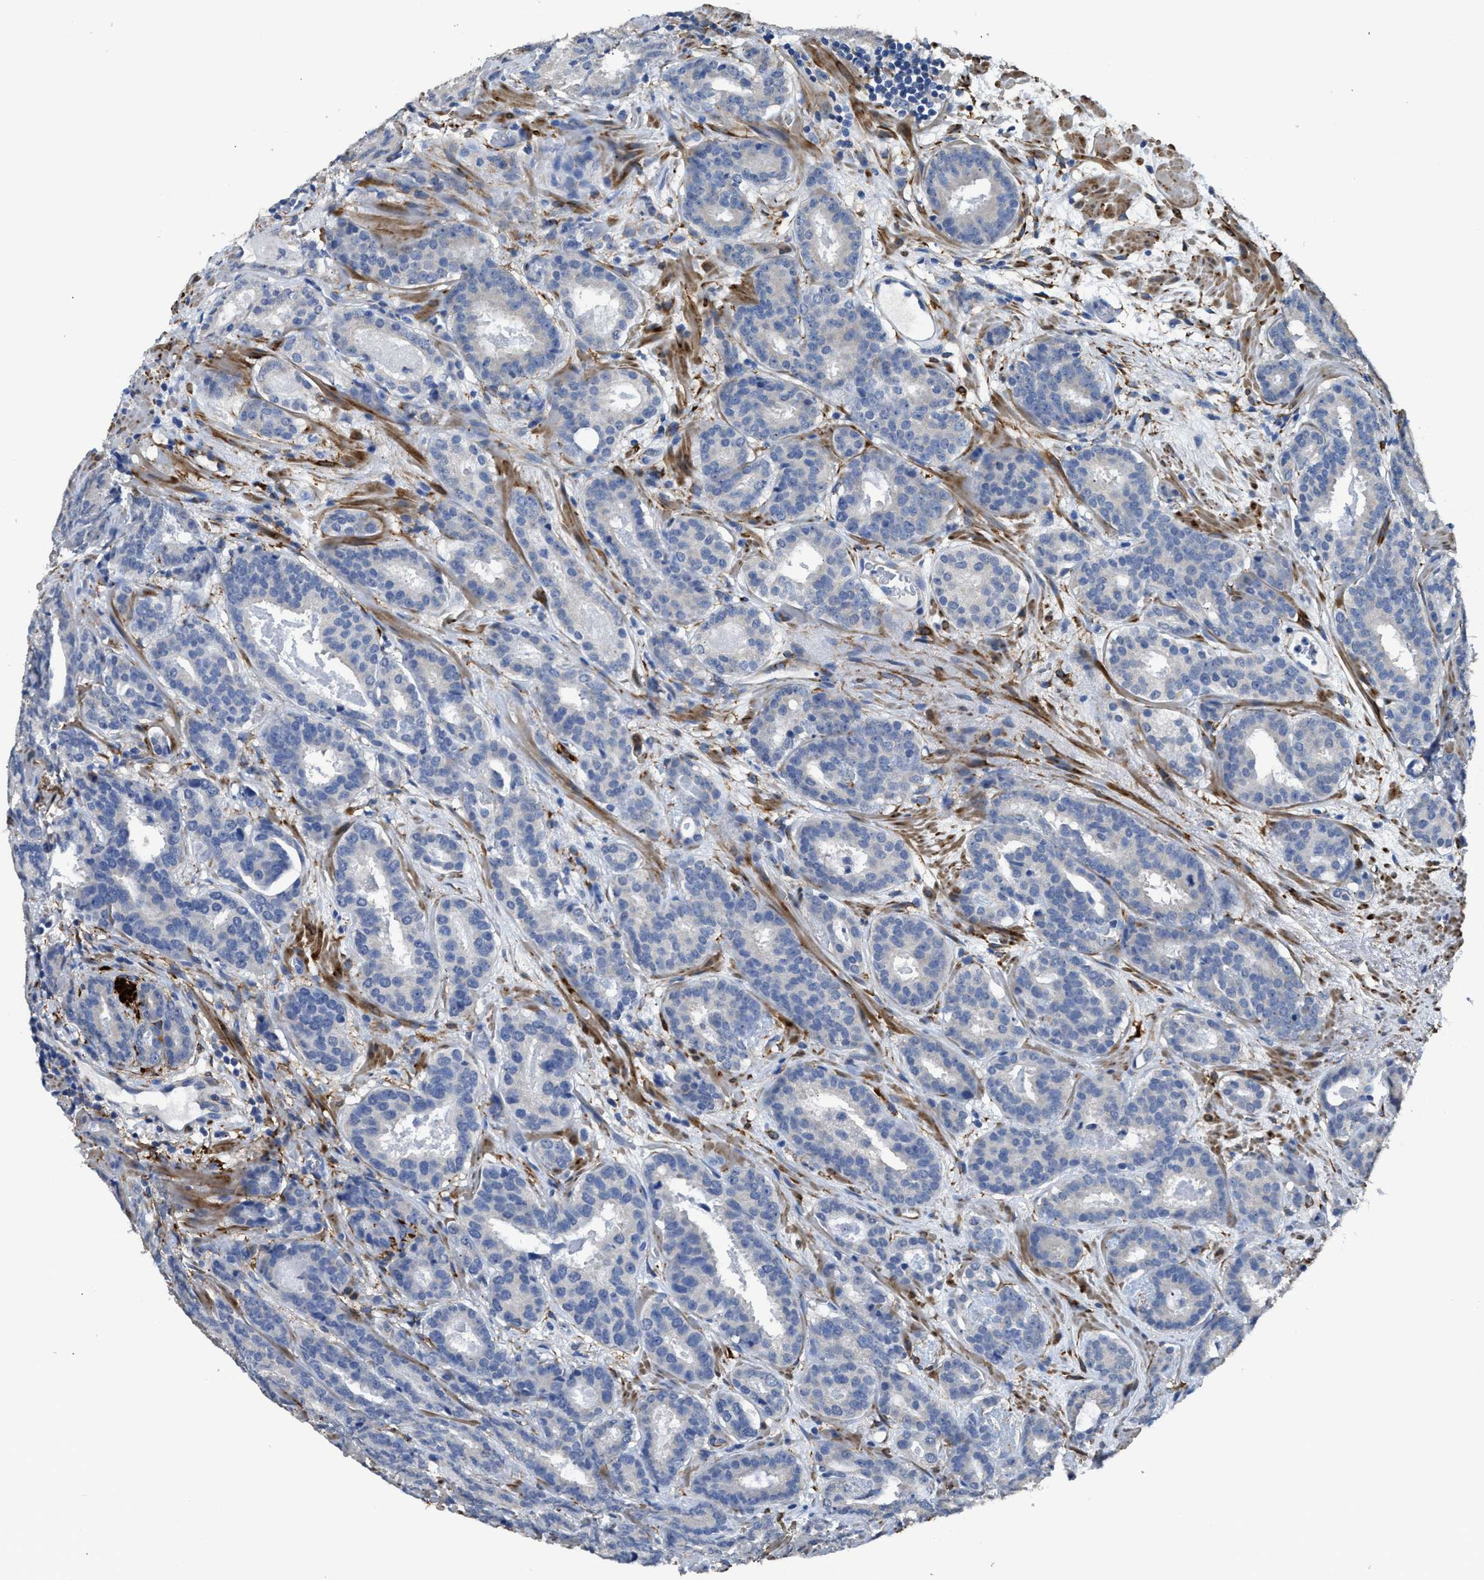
{"staining": {"intensity": "strong", "quantity": "<25%", "location": "cytoplasmic/membranous"}, "tissue": "prostate cancer", "cell_type": "Tumor cells", "image_type": "cancer", "snomed": [{"axis": "morphology", "description": "Adenocarcinoma, Low grade"}, {"axis": "topography", "description": "Prostate"}], "caption": "Protein staining demonstrates strong cytoplasmic/membranous staining in about <25% of tumor cells in prostate adenocarcinoma (low-grade). The staining was performed using DAB to visualize the protein expression in brown, while the nuclei were stained in blue with hematoxylin (Magnification: 20x).", "gene": "ZSWIM5", "patient": {"sex": "male", "age": 69}}